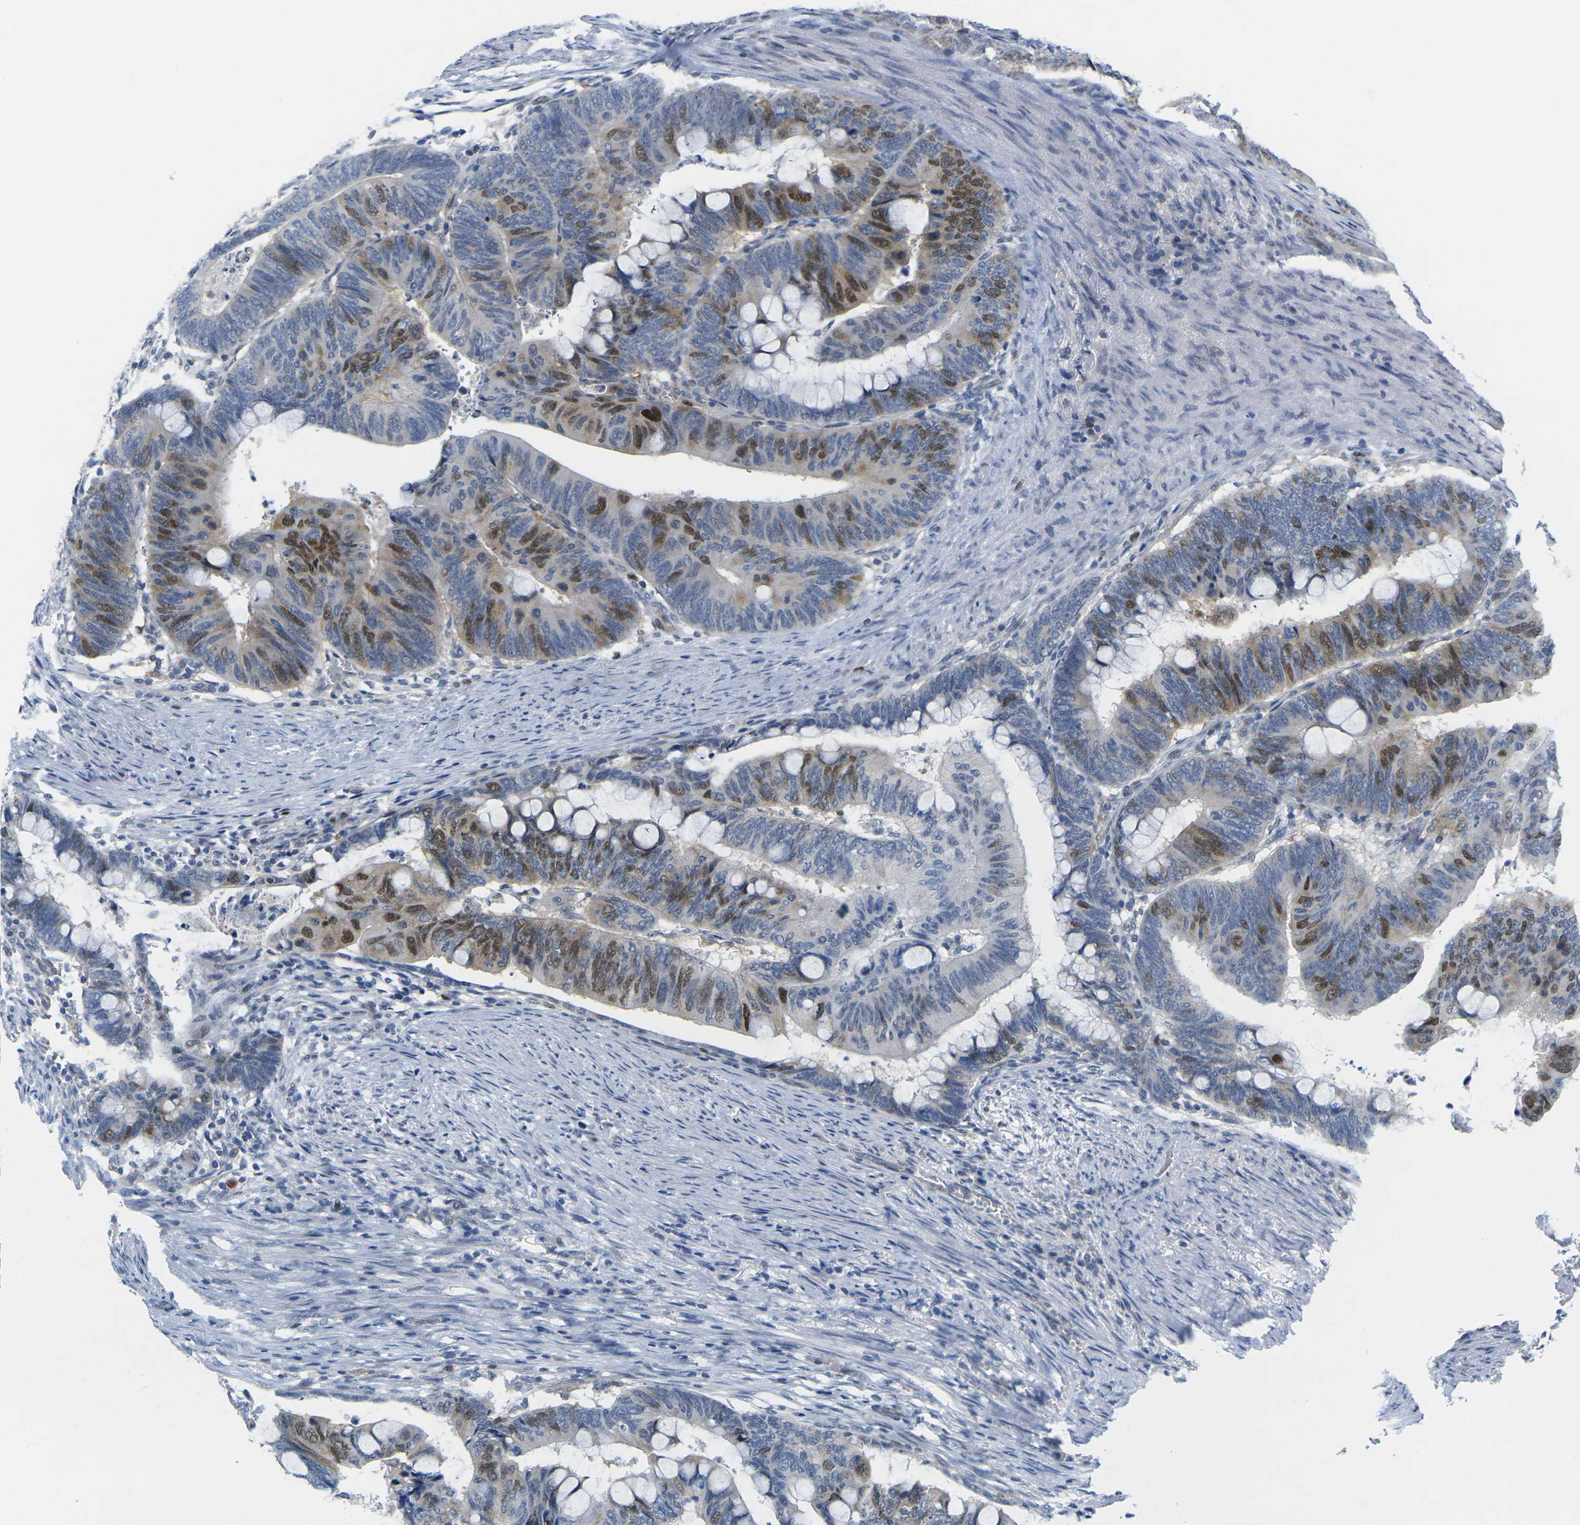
{"staining": {"intensity": "moderate", "quantity": "25%-75%", "location": "nuclear"}, "tissue": "colorectal cancer", "cell_type": "Tumor cells", "image_type": "cancer", "snomed": [{"axis": "morphology", "description": "Normal tissue, NOS"}, {"axis": "morphology", "description": "Adenocarcinoma, NOS"}, {"axis": "topography", "description": "Rectum"}, {"axis": "topography", "description": "Peripheral nerve tissue"}], "caption": "This is an image of immunohistochemistry staining of colorectal cancer, which shows moderate expression in the nuclear of tumor cells.", "gene": "CDK2", "patient": {"sex": "male", "age": 92}}